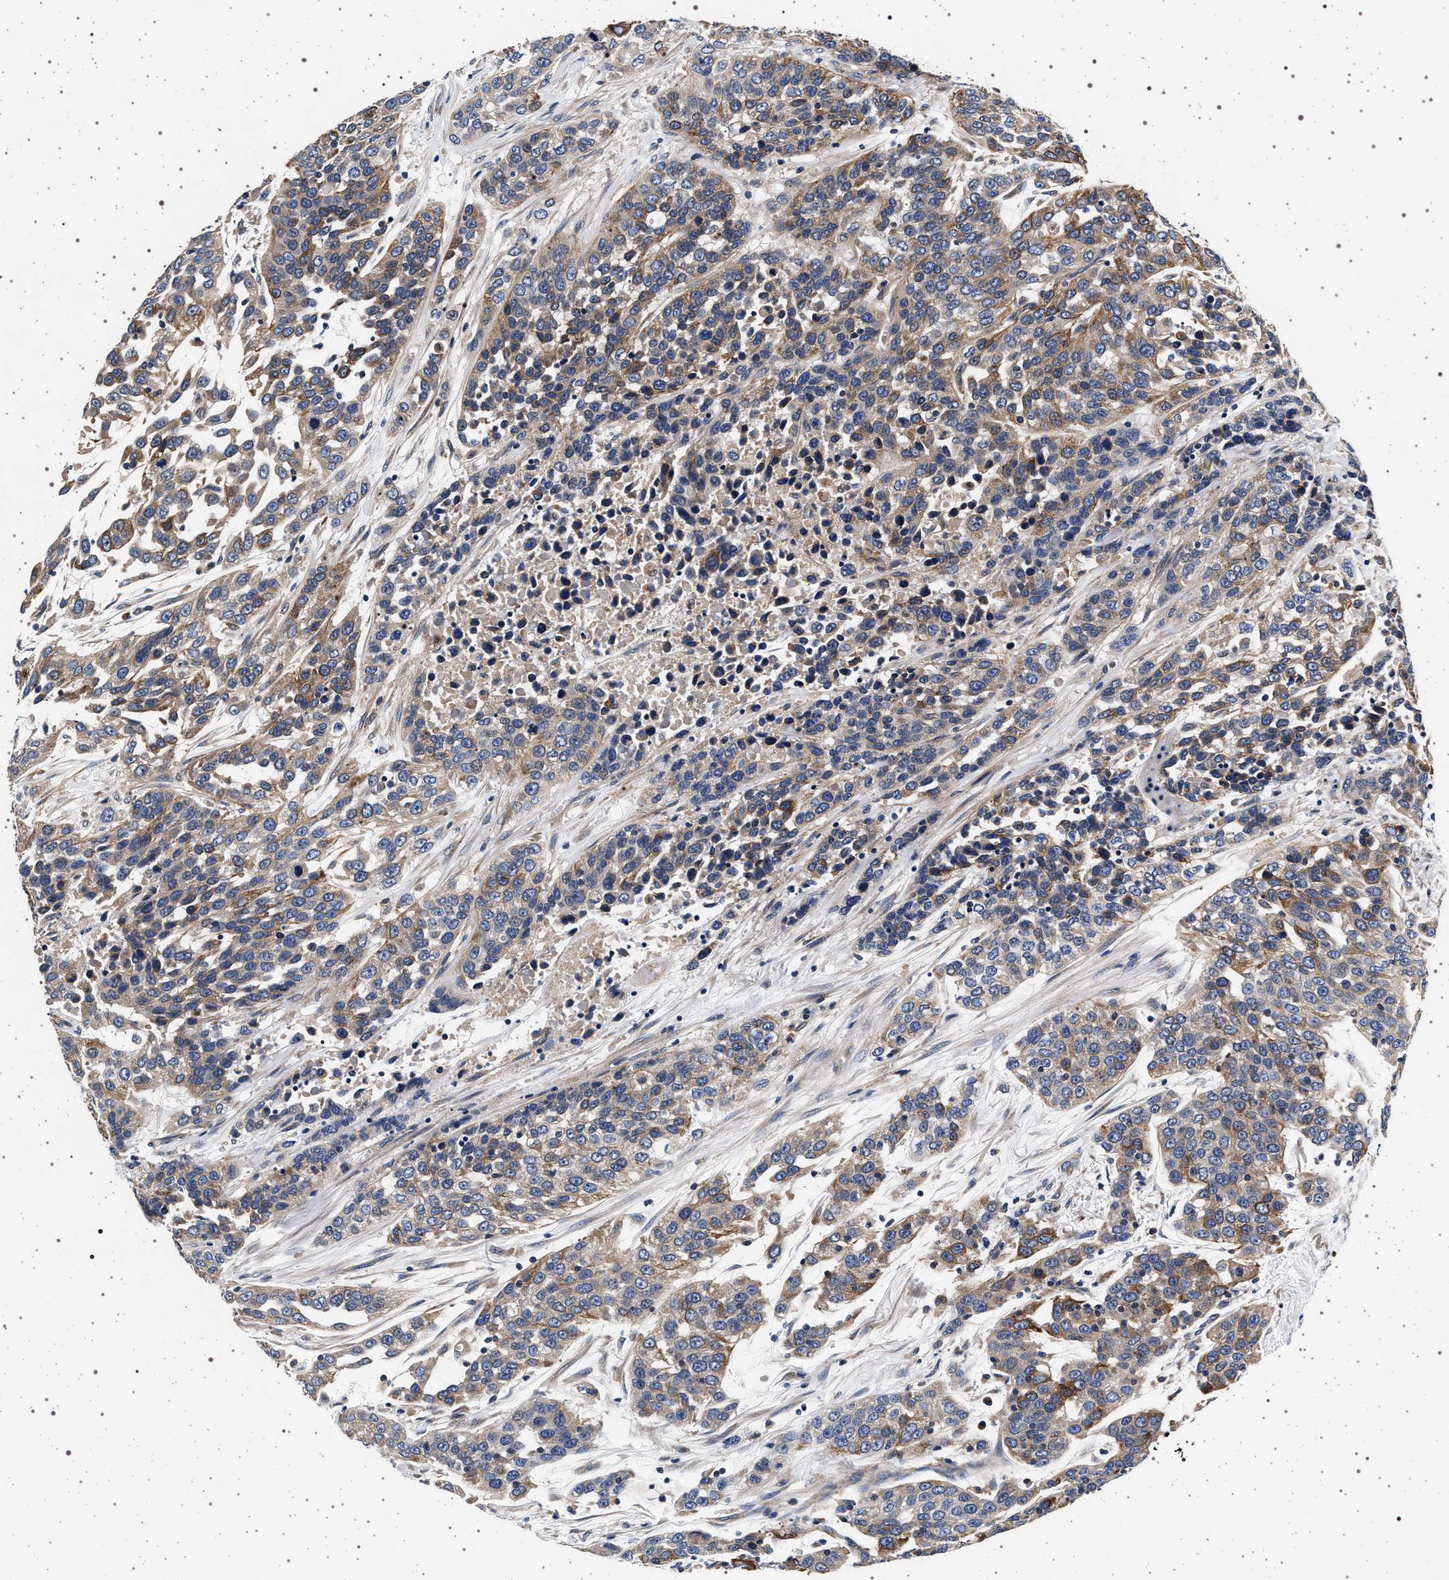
{"staining": {"intensity": "moderate", "quantity": "25%-75%", "location": "cytoplasmic/membranous"}, "tissue": "urothelial cancer", "cell_type": "Tumor cells", "image_type": "cancer", "snomed": [{"axis": "morphology", "description": "Urothelial carcinoma, High grade"}, {"axis": "topography", "description": "Urinary bladder"}], "caption": "An immunohistochemistry photomicrograph of neoplastic tissue is shown. Protein staining in brown highlights moderate cytoplasmic/membranous positivity in urothelial cancer within tumor cells.", "gene": "MAP3K2", "patient": {"sex": "female", "age": 80}}